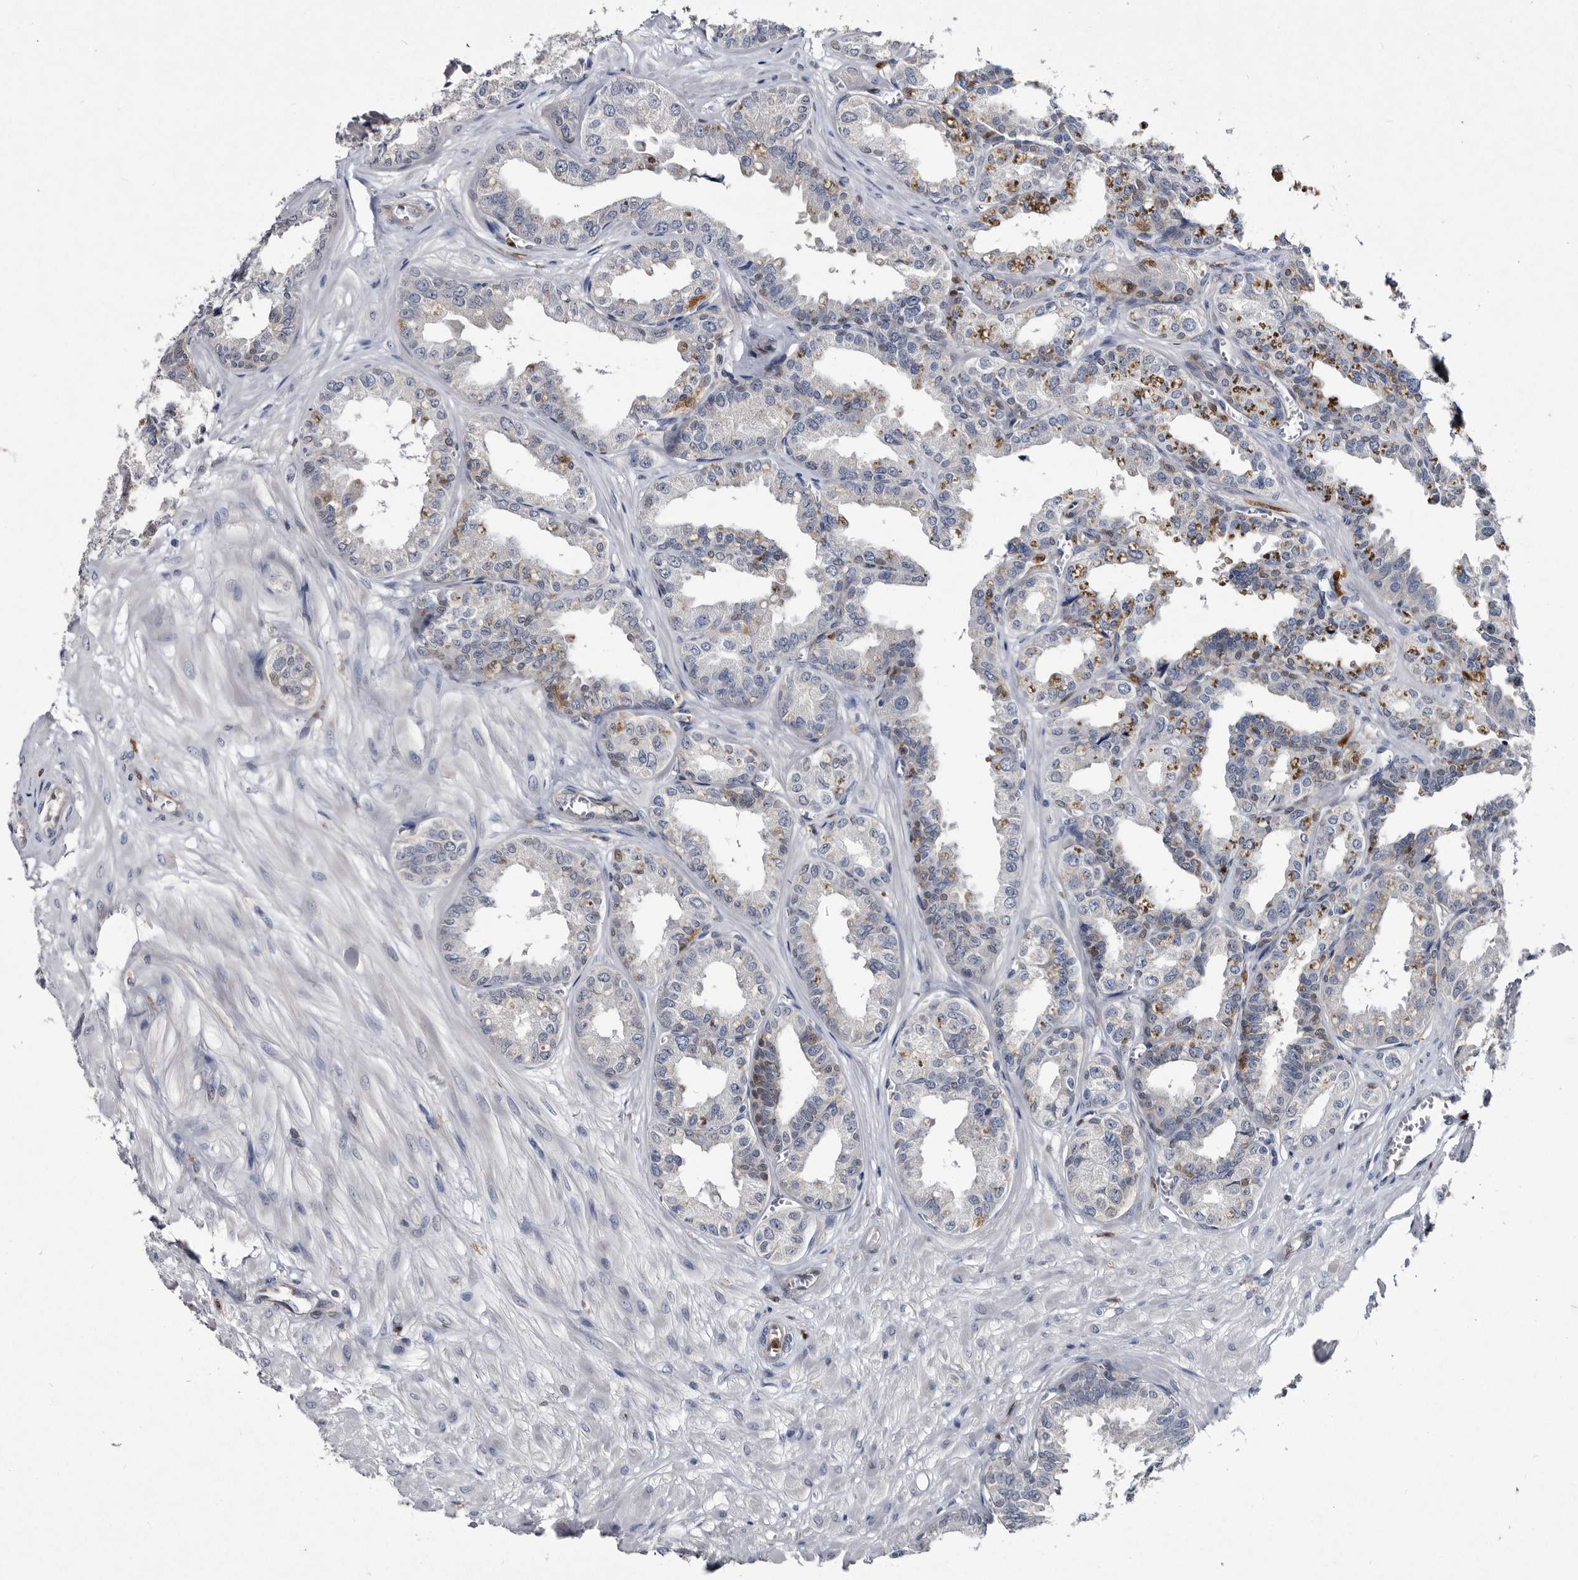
{"staining": {"intensity": "weak", "quantity": "<25%", "location": "cytoplasmic/membranous"}, "tissue": "seminal vesicle", "cell_type": "Glandular cells", "image_type": "normal", "snomed": [{"axis": "morphology", "description": "Normal tissue, NOS"}, {"axis": "topography", "description": "Prostate"}, {"axis": "topography", "description": "Seminal veicle"}], "caption": "Seminal vesicle stained for a protein using immunohistochemistry shows no positivity glandular cells.", "gene": "SERPINB8", "patient": {"sex": "male", "age": 51}}